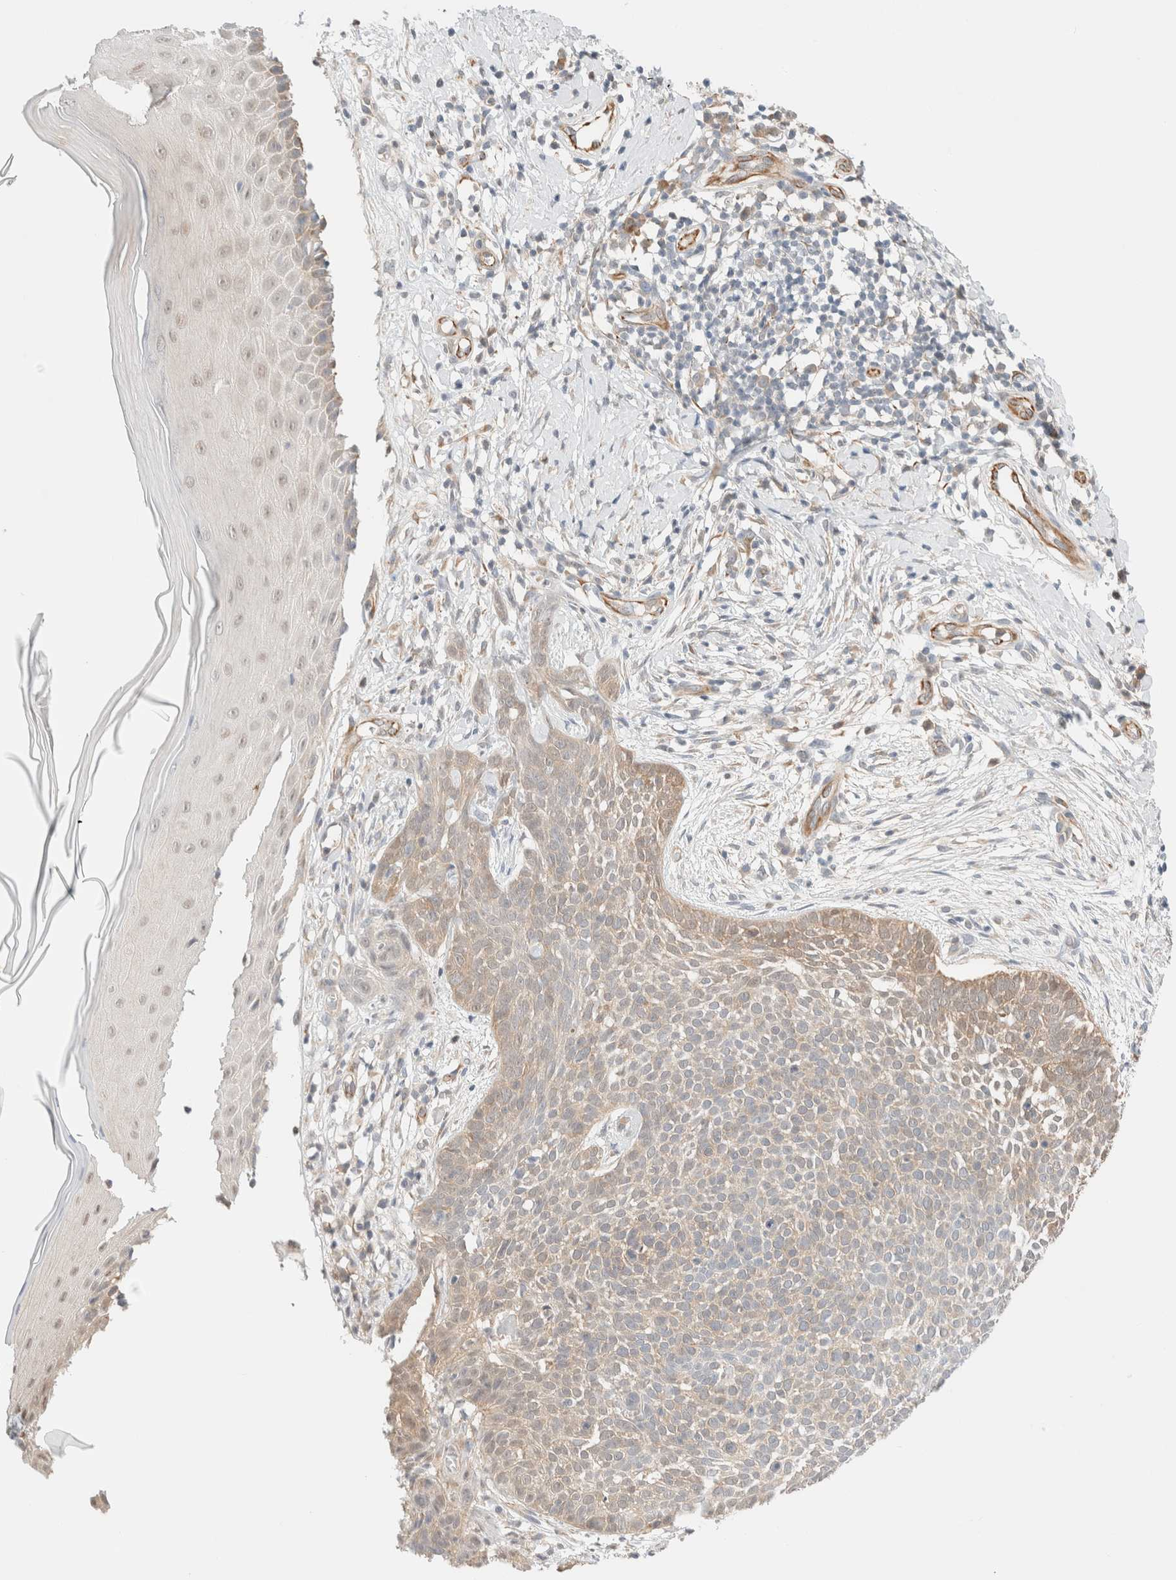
{"staining": {"intensity": "weak", "quantity": "<25%", "location": "cytoplasmic/membranous"}, "tissue": "skin cancer", "cell_type": "Tumor cells", "image_type": "cancer", "snomed": [{"axis": "morphology", "description": "Normal tissue, NOS"}, {"axis": "morphology", "description": "Basal cell carcinoma"}, {"axis": "topography", "description": "Skin"}], "caption": "IHC image of skin cancer stained for a protein (brown), which exhibits no staining in tumor cells.", "gene": "UNC13B", "patient": {"sex": "male", "age": 67}}